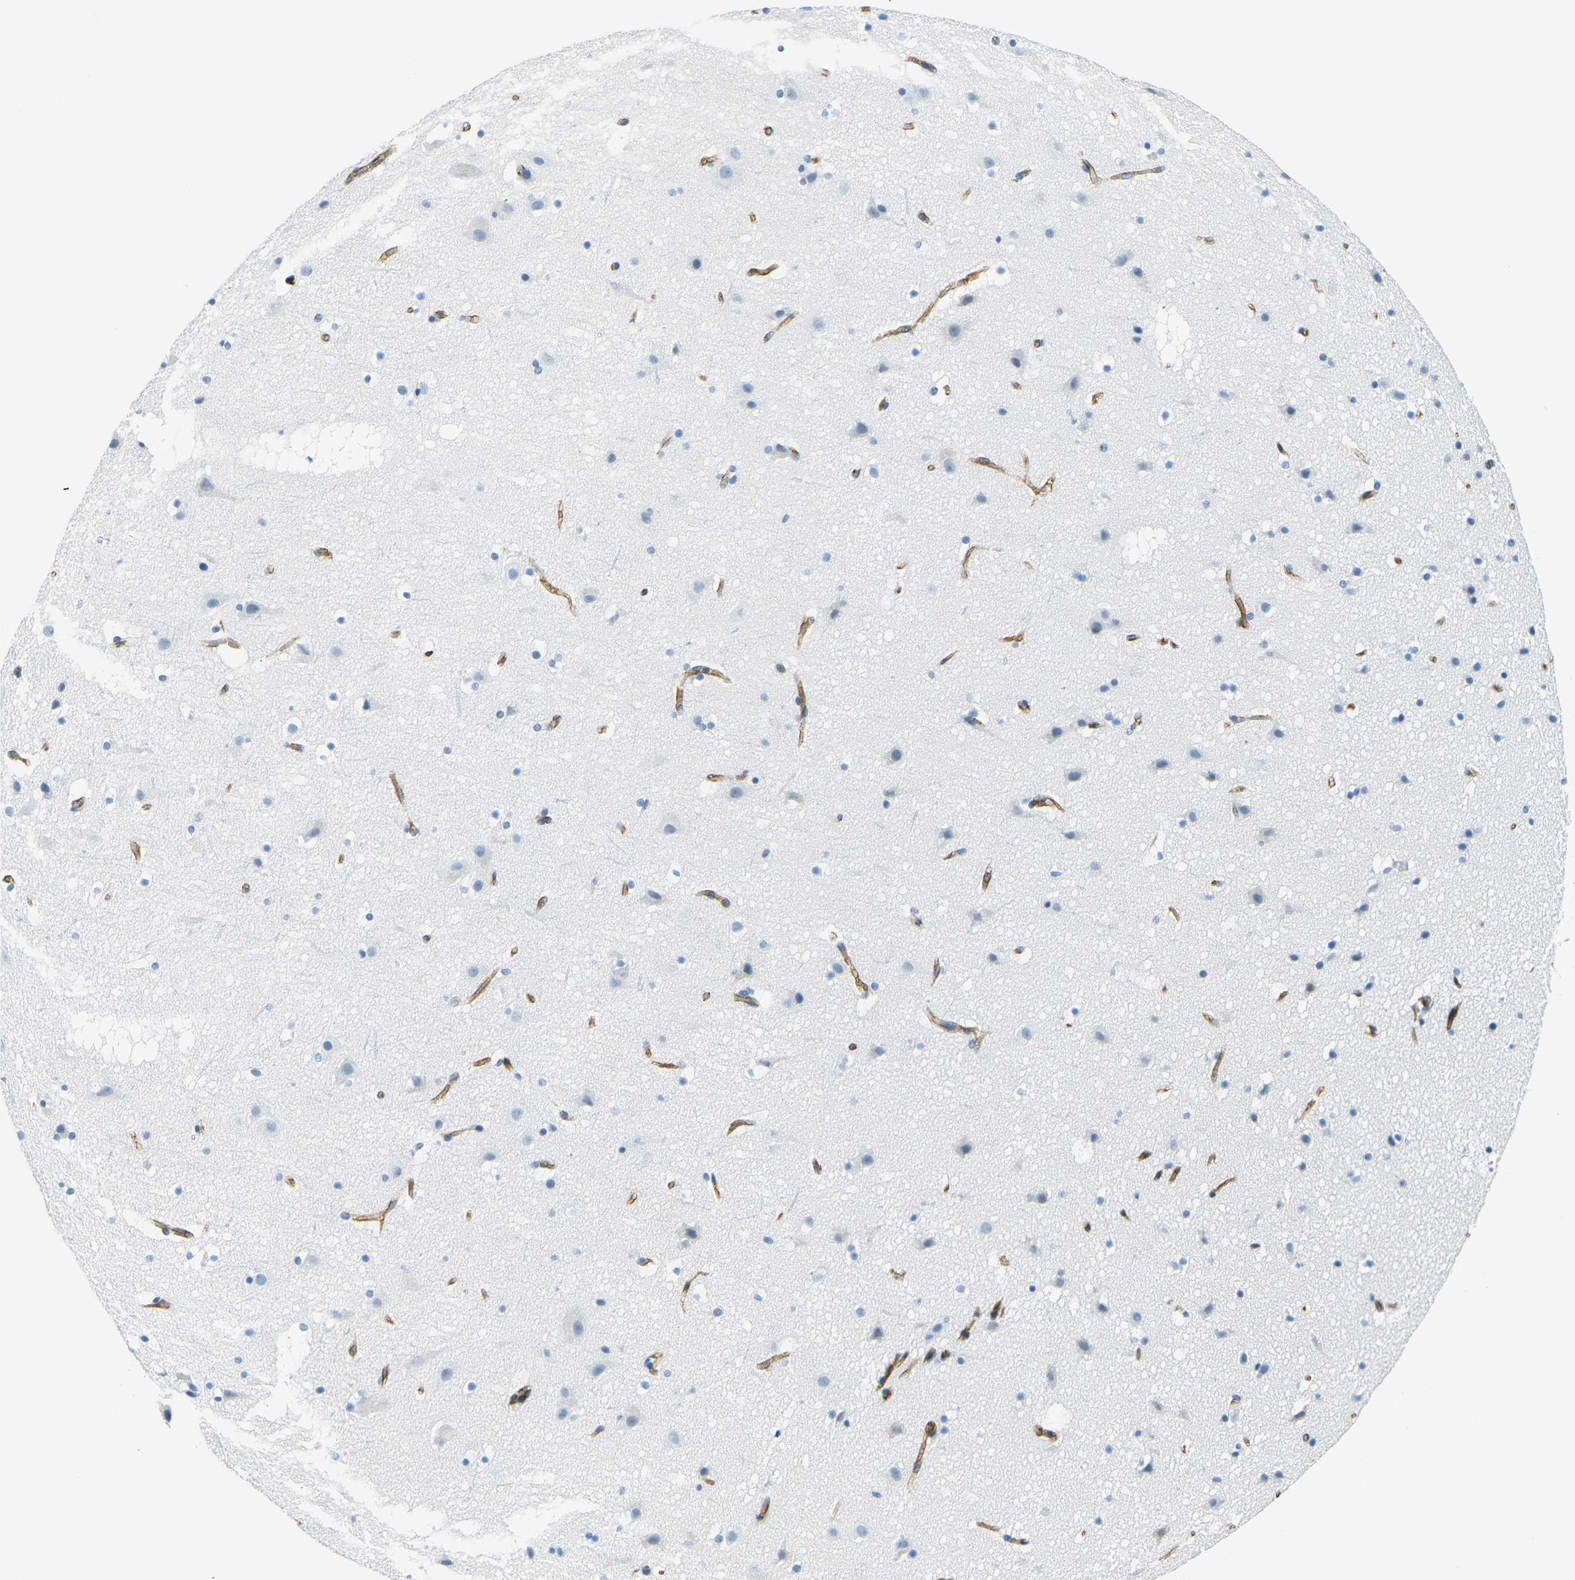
{"staining": {"intensity": "moderate", "quantity": ">75%", "location": "cytoplasmic/membranous"}, "tissue": "cerebral cortex", "cell_type": "Endothelial cells", "image_type": "normal", "snomed": [{"axis": "morphology", "description": "Normal tissue, NOS"}, {"axis": "topography", "description": "Cerebral cortex"}], "caption": "IHC image of benign cerebral cortex: human cerebral cortex stained using IHC displays medium levels of moderate protein expression localized specifically in the cytoplasmic/membranous of endothelial cells, appearing as a cytoplasmic/membranous brown color.", "gene": "OCLN", "patient": {"sex": "male", "age": 45}}